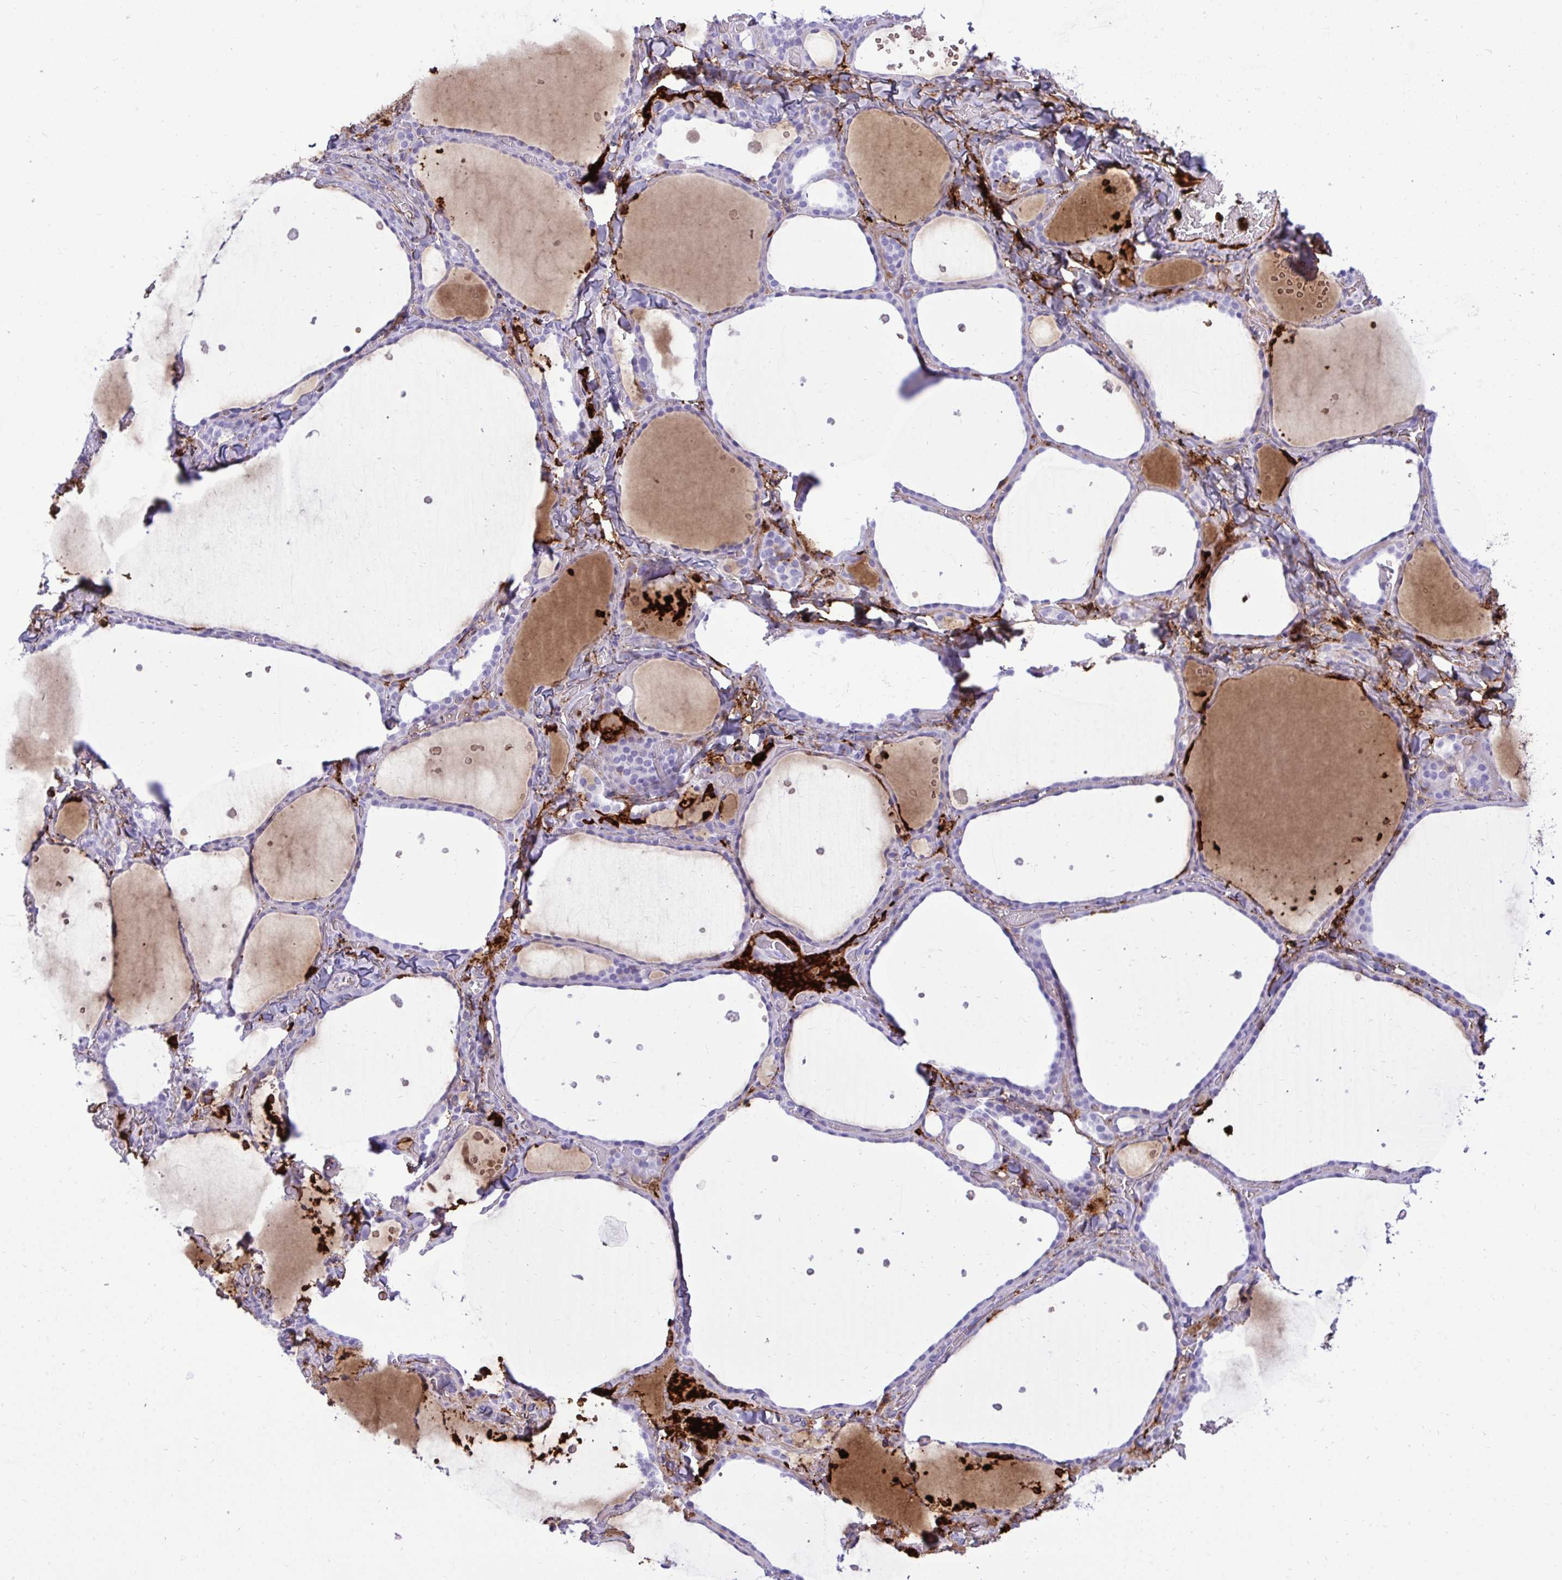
{"staining": {"intensity": "moderate", "quantity": "<25%", "location": "cytoplasmic/membranous"}, "tissue": "thyroid gland", "cell_type": "Glandular cells", "image_type": "normal", "snomed": [{"axis": "morphology", "description": "Normal tissue, NOS"}, {"axis": "topography", "description": "Thyroid gland"}], "caption": "A low amount of moderate cytoplasmic/membranous expression is identified in approximately <25% of glandular cells in unremarkable thyroid gland. (DAB = brown stain, brightfield microscopy at high magnification).", "gene": "F2", "patient": {"sex": "female", "age": 36}}